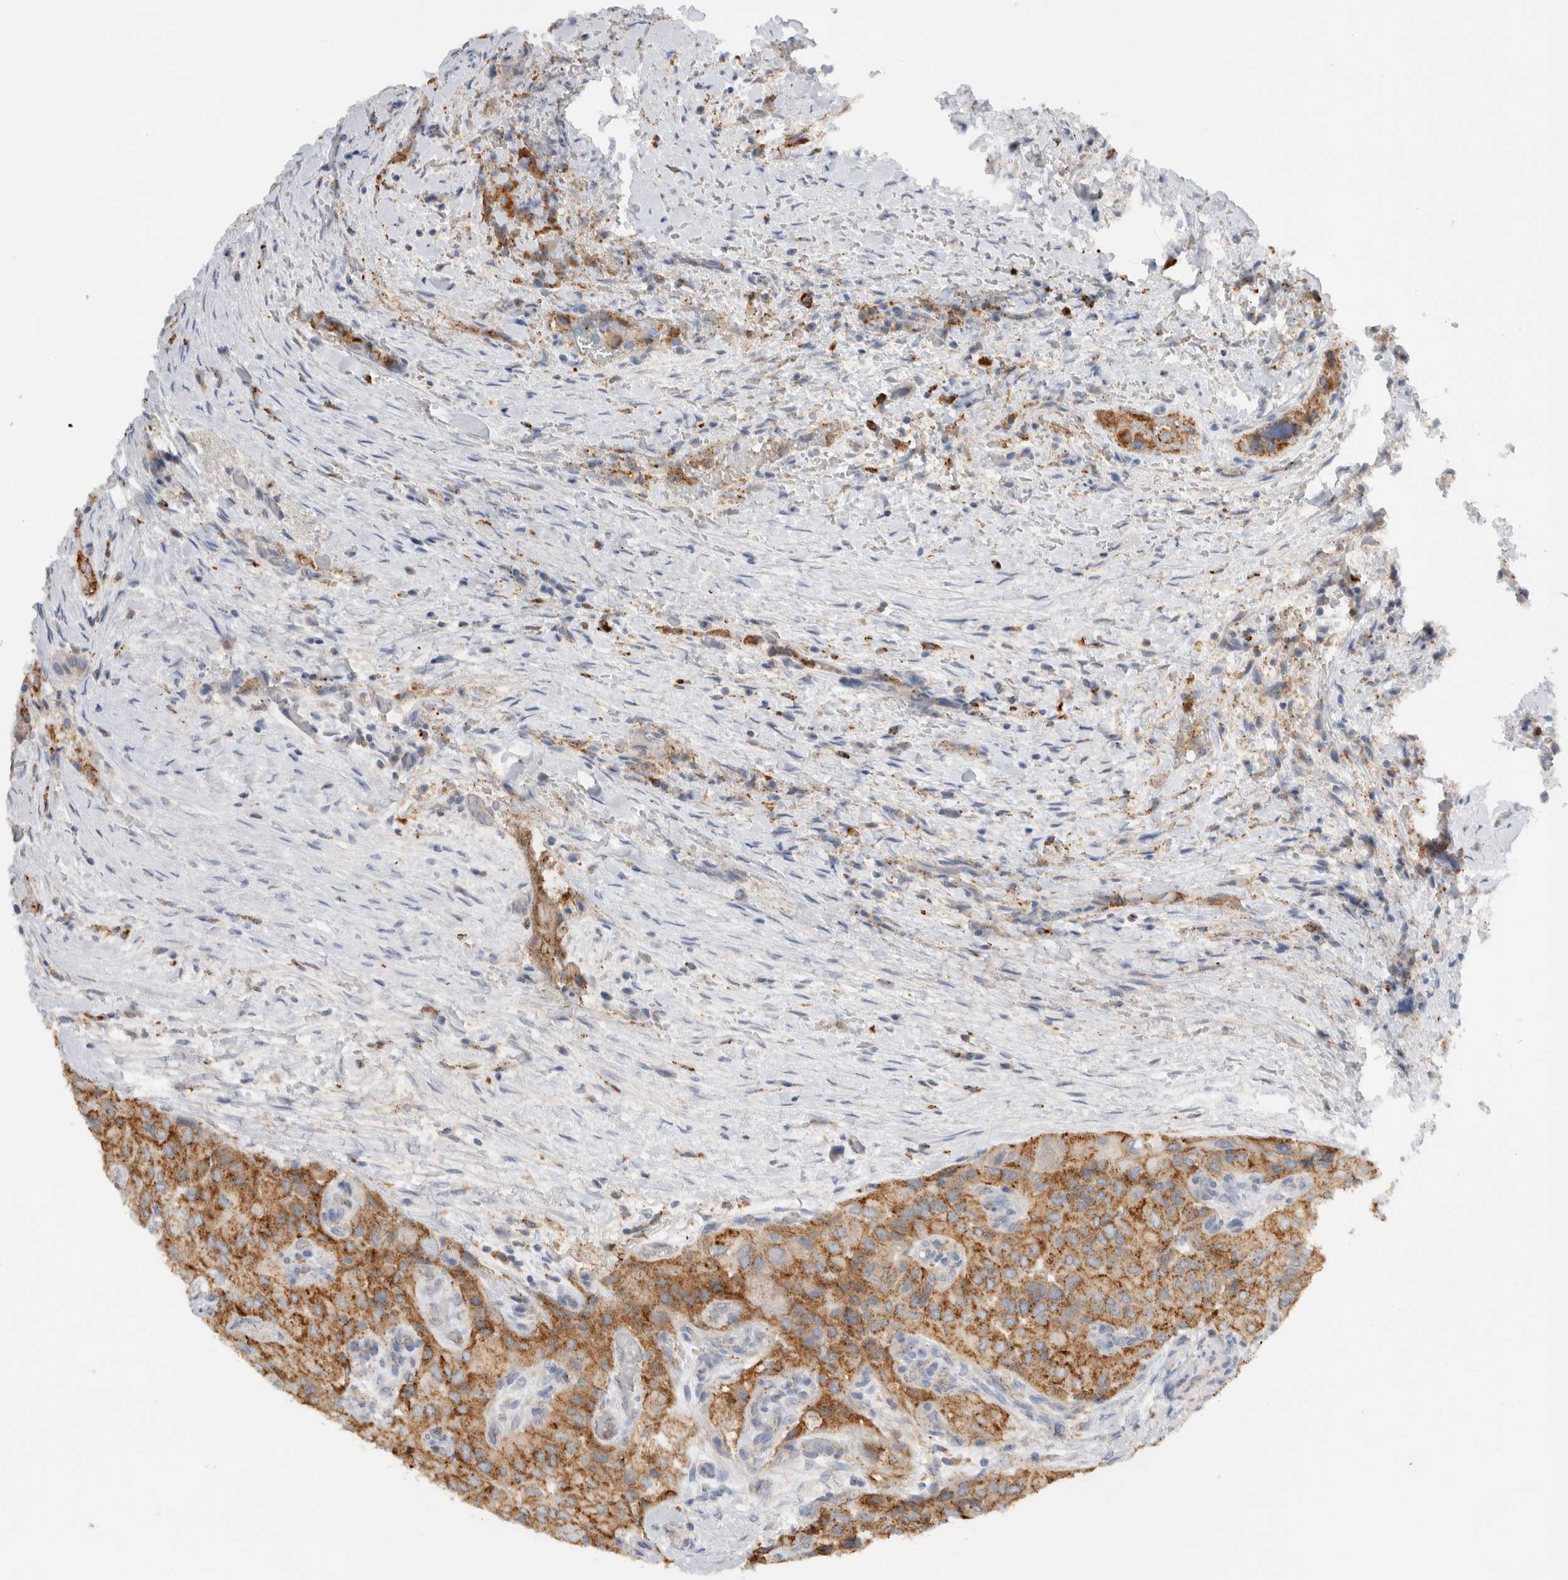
{"staining": {"intensity": "moderate", "quantity": ">75%", "location": "cytoplasmic/membranous"}, "tissue": "thyroid cancer", "cell_type": "Tumor cells", "image_type": "cancer", "snomed": [{"axis": "morphology", "description": "Papillary adenocarcinoma, NOS"}, {"axis": "topography", "description": "Thyroid gland"}], "caption": "Immunohistochemistry (IHC) of thyroid cancer (papillary adenocarcinoma) displays medium levels of moderate cytoplasmic/membranous expression in approximately >75% of tumor cells. (DAB = brown stain, brightfield microscopy at high magnification).", "gene": "GNS", "patient": {"sex": "female", "age": 59}}